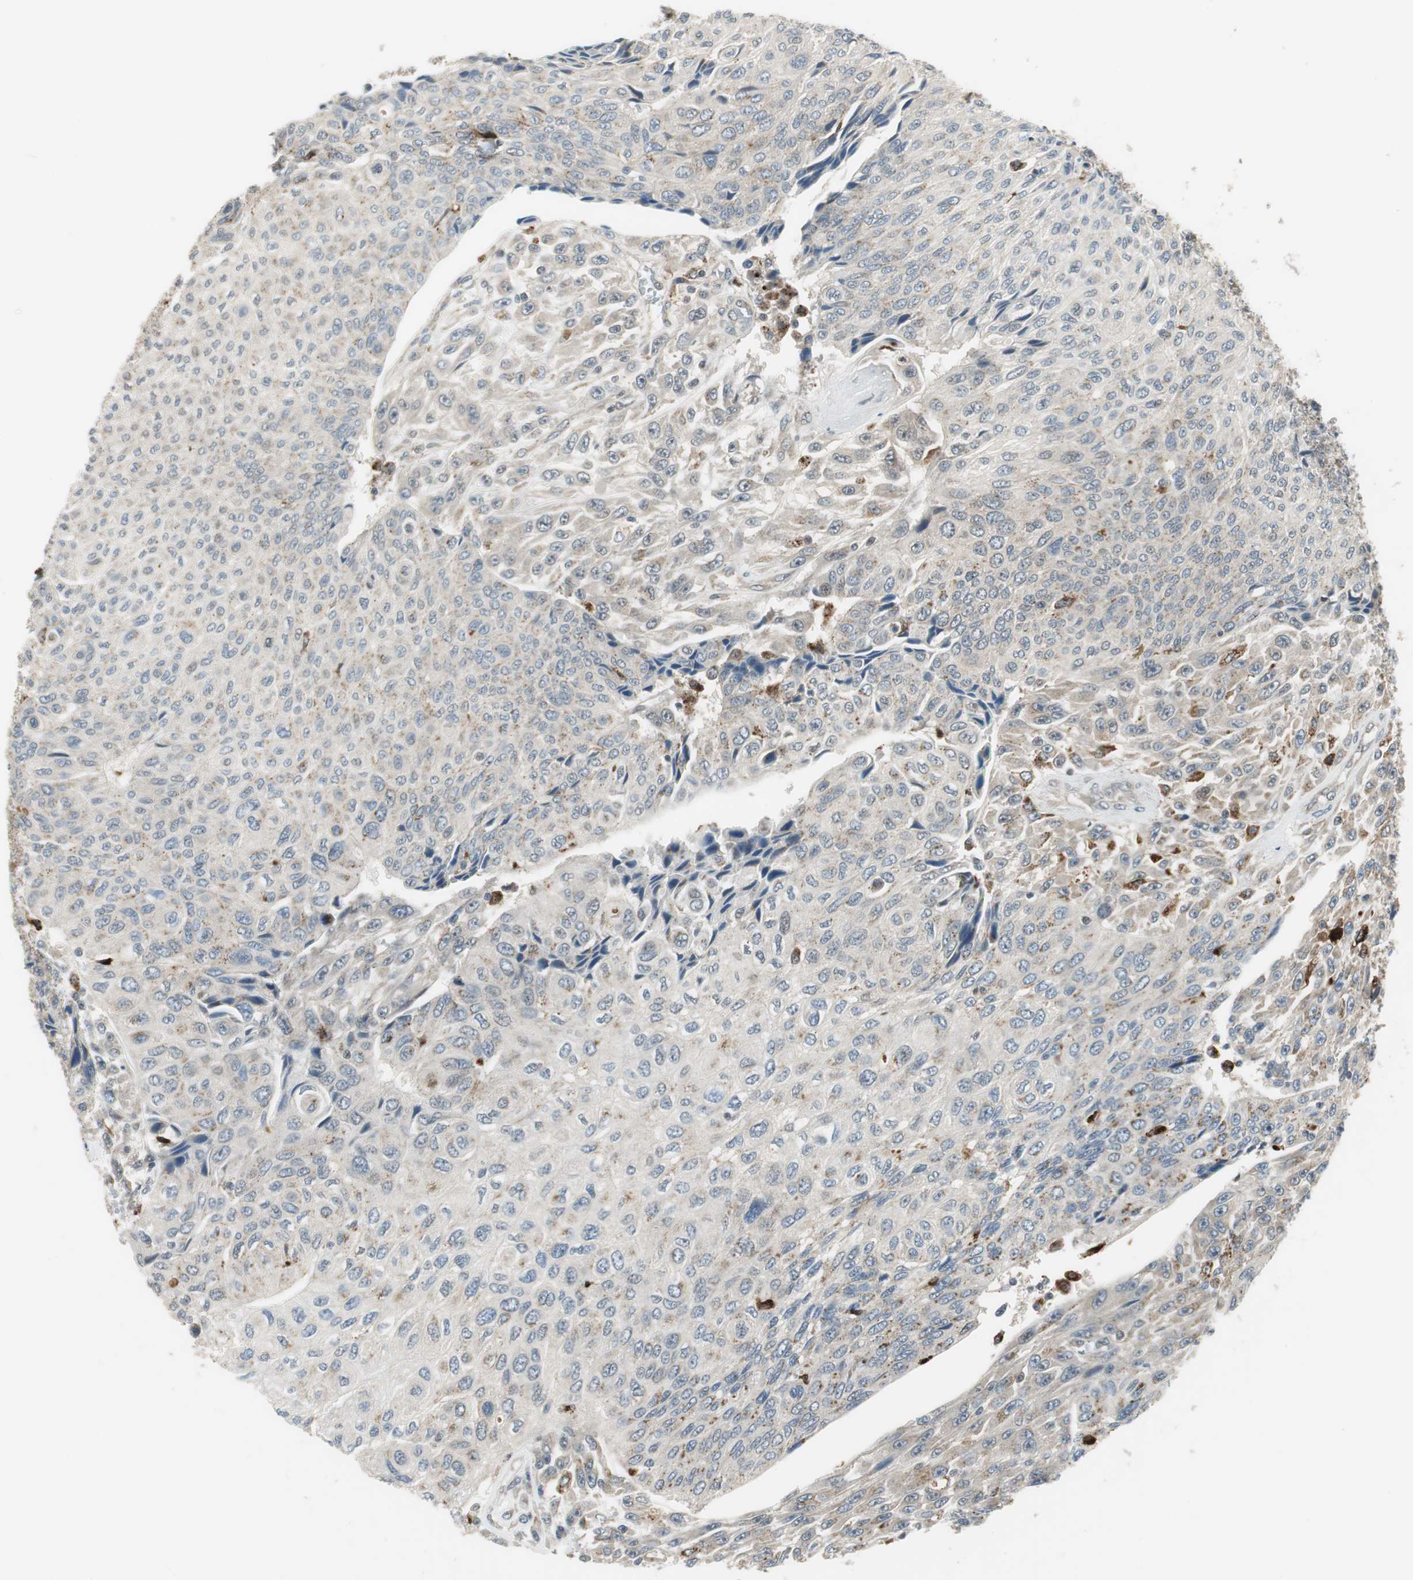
{"staining": {"intensity": "weak", "quantity": "<25%", "location": "cytoplasmic/membranous"}, "tissue": "urothelial cancer", "cell_type": "Tumor cells", "image_type": "cancer", "snomed": [{"axis": "morphology", "description": "Urothelial carcinoma, High grade"}, {"axis": "topography", "description": "Urinary bladder"}], "caption": "Immunohistochemistry histopathology image of neoplastic tissue: urothelial cancer stained with DAB (3,3'-diaminobenzidine) displays no significant protein expression in tumor cells.", "gene": "NCK1", "patient": {"sex": "male", "age": 66}}